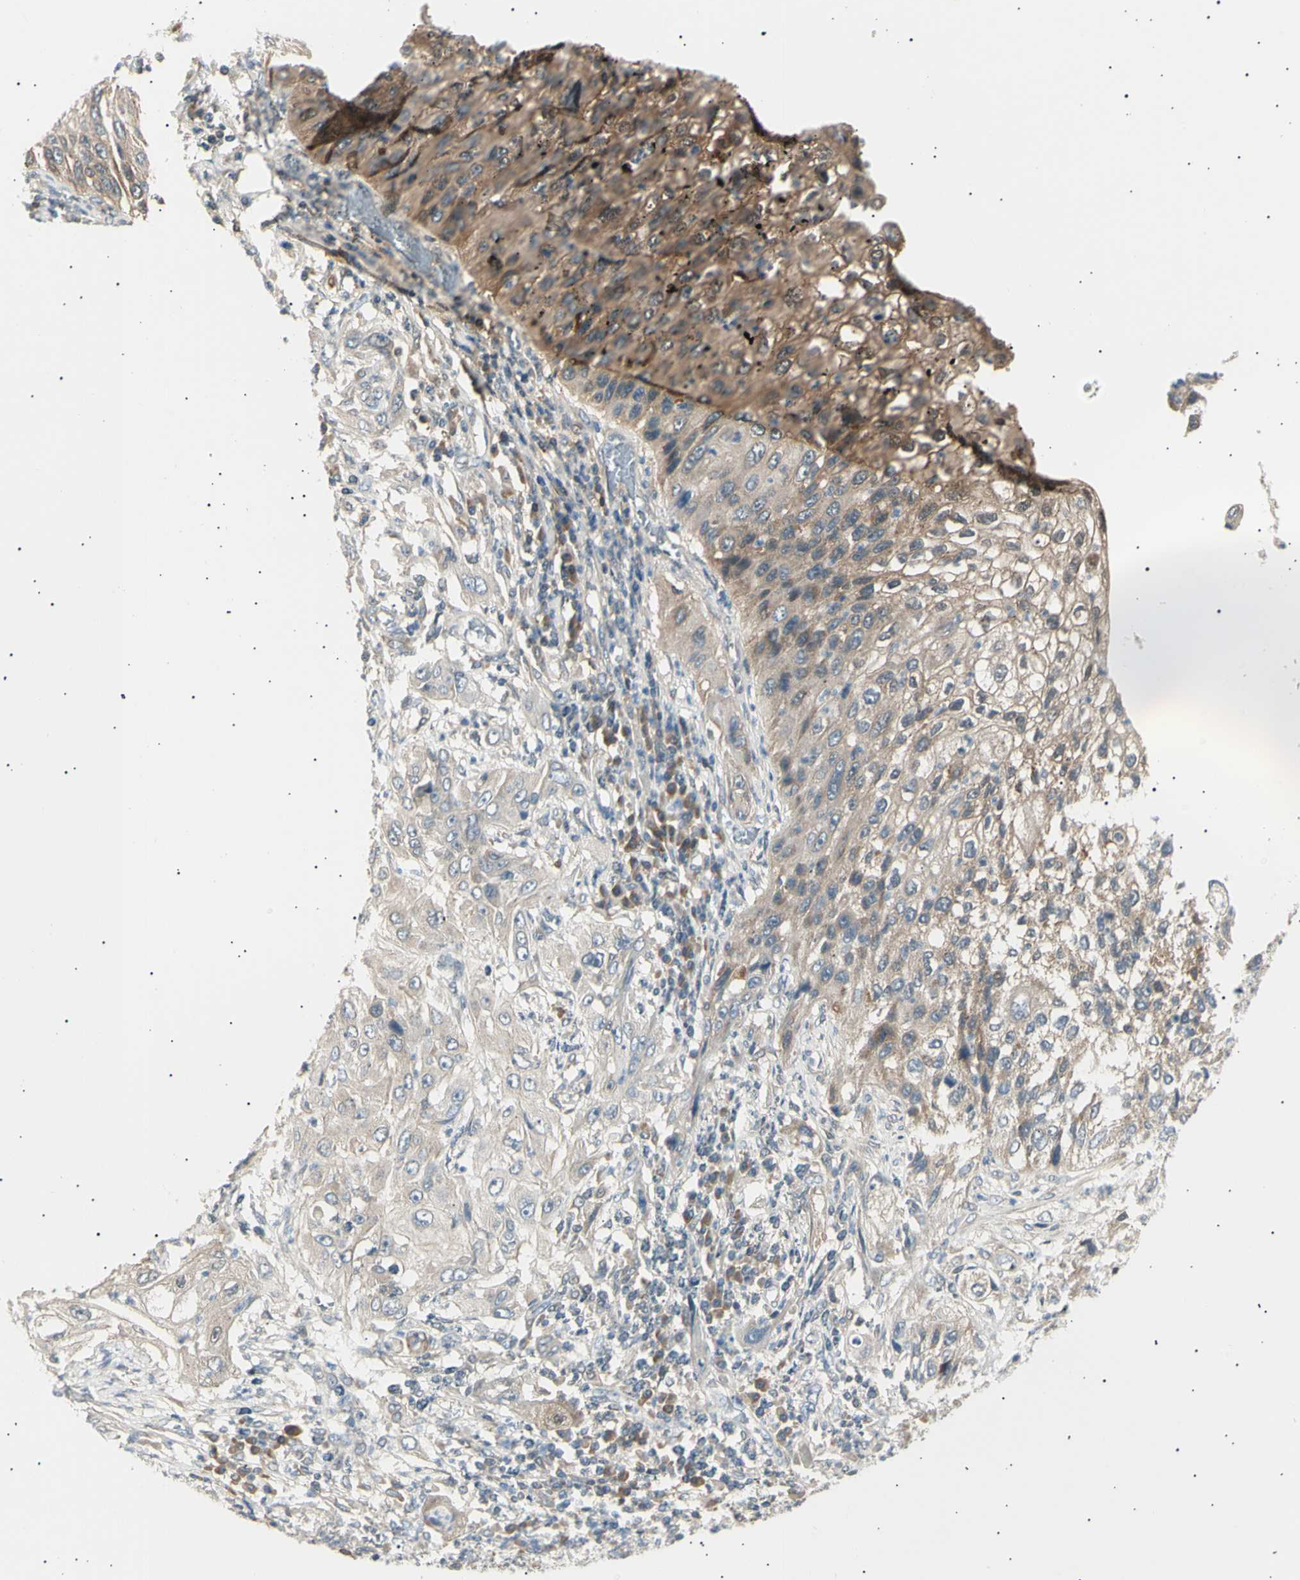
{"staining": {"intensity": "moderate", "quantity": "25%-75%", "location": "cytoplasmic/membranous"}, "tissue": "lung cancer", "cell_type": "Tumor cells", "image_type": "cancer", "snomed": [{"axis": "morphology", "description": "Inflammation, NOS"}, {"axis": "morphology", "description": "Squamous cell carcinoma, NOS"}, {"axis": "topography", "description": "Lymph node"}, {"axis": "topography", "description": "Soft tissue"}, {"axis": "topography", "description": "Lung"}], "caption": "Squamous cell carcinoma (lung) stained for a protein reveals moderate cytoplasmic/membranous positivity in tumor cells.", "gene": "LHPP", "patient": {"sex": "male", "age": 66}}